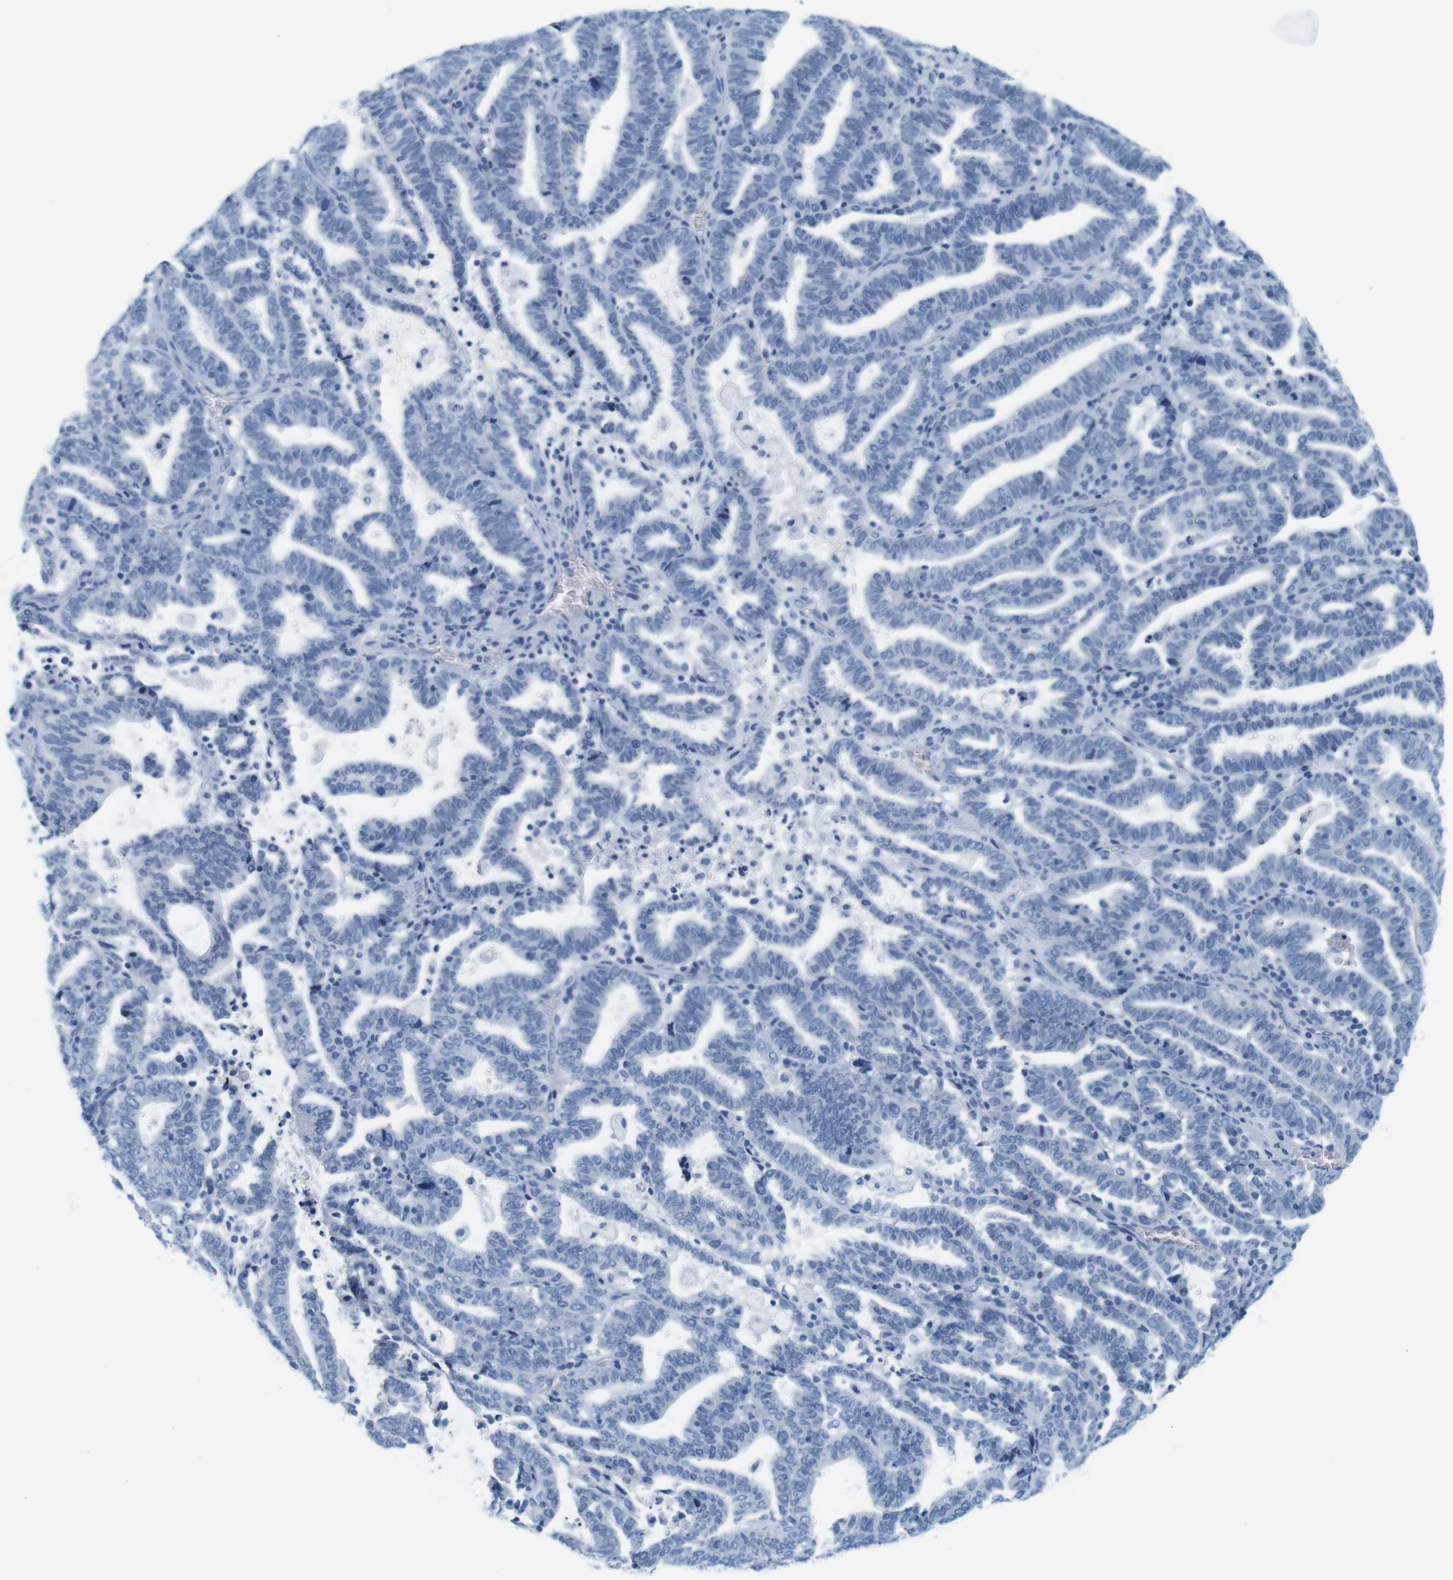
{"staining": {"intensity": "negative", "quantity": "none", "location": "none"}, "tissue": "endometrial cancer", "cell_type": "Tumor cells", "image_type": "cancer", "snomed": [{"axis": "morphology", "description": "Adenocarcinoma, NOS"}, {"axis": "topography", "description": "Uterus"}], "caption": "High magnification brightfield microscopy of adenocarcinoma (endometrial) stained with DAB (brown) and counterstained with hematoxylin (blue): tumor cells show no significant expression.", "gene": "CYP2C9", "patient": {"sex": "female", "age": 83}}